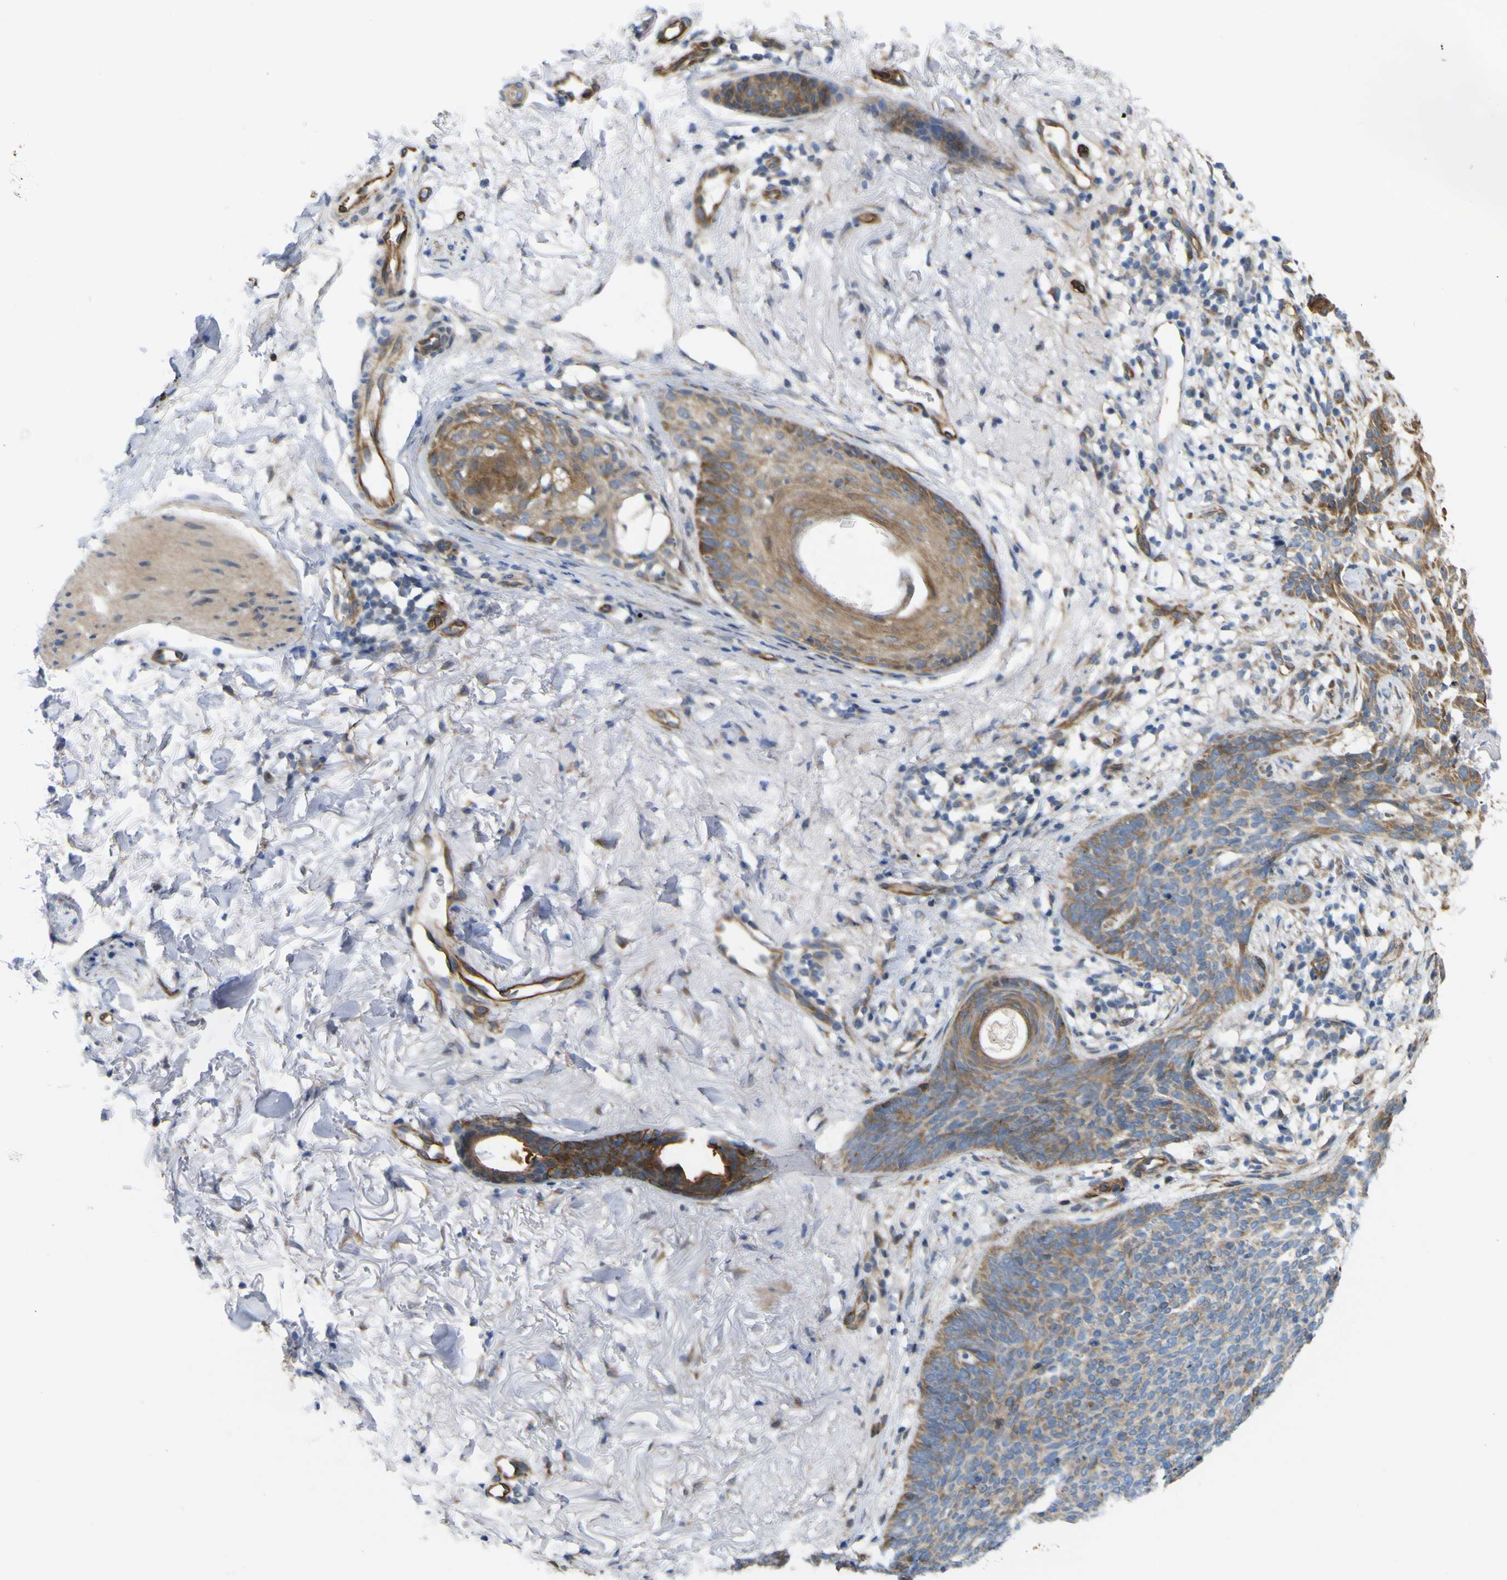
{"staining": {"intensity": "moderate", "quantity": "25%-75%", "location": "cytoplasmic/membranous"}, "tissue": "skin cancer", "cell_type": "Tumor cells", "image_type": "cancer", "snomed": [{"axis": "morphology", "description": "Normal tissue, NOS"}, {"axis": "morphology", "description": "Basal cell carcinoma"}, {"axis": "topography", "description": "Skin"}], "caption": "Skin cancer (basal cell carcinoma) stained for a protein shows moderate cytoplasmic/membranous positivity in tumor cells.", "gene": "JPH1", "patient": {"sex": "female", "age": 70}}